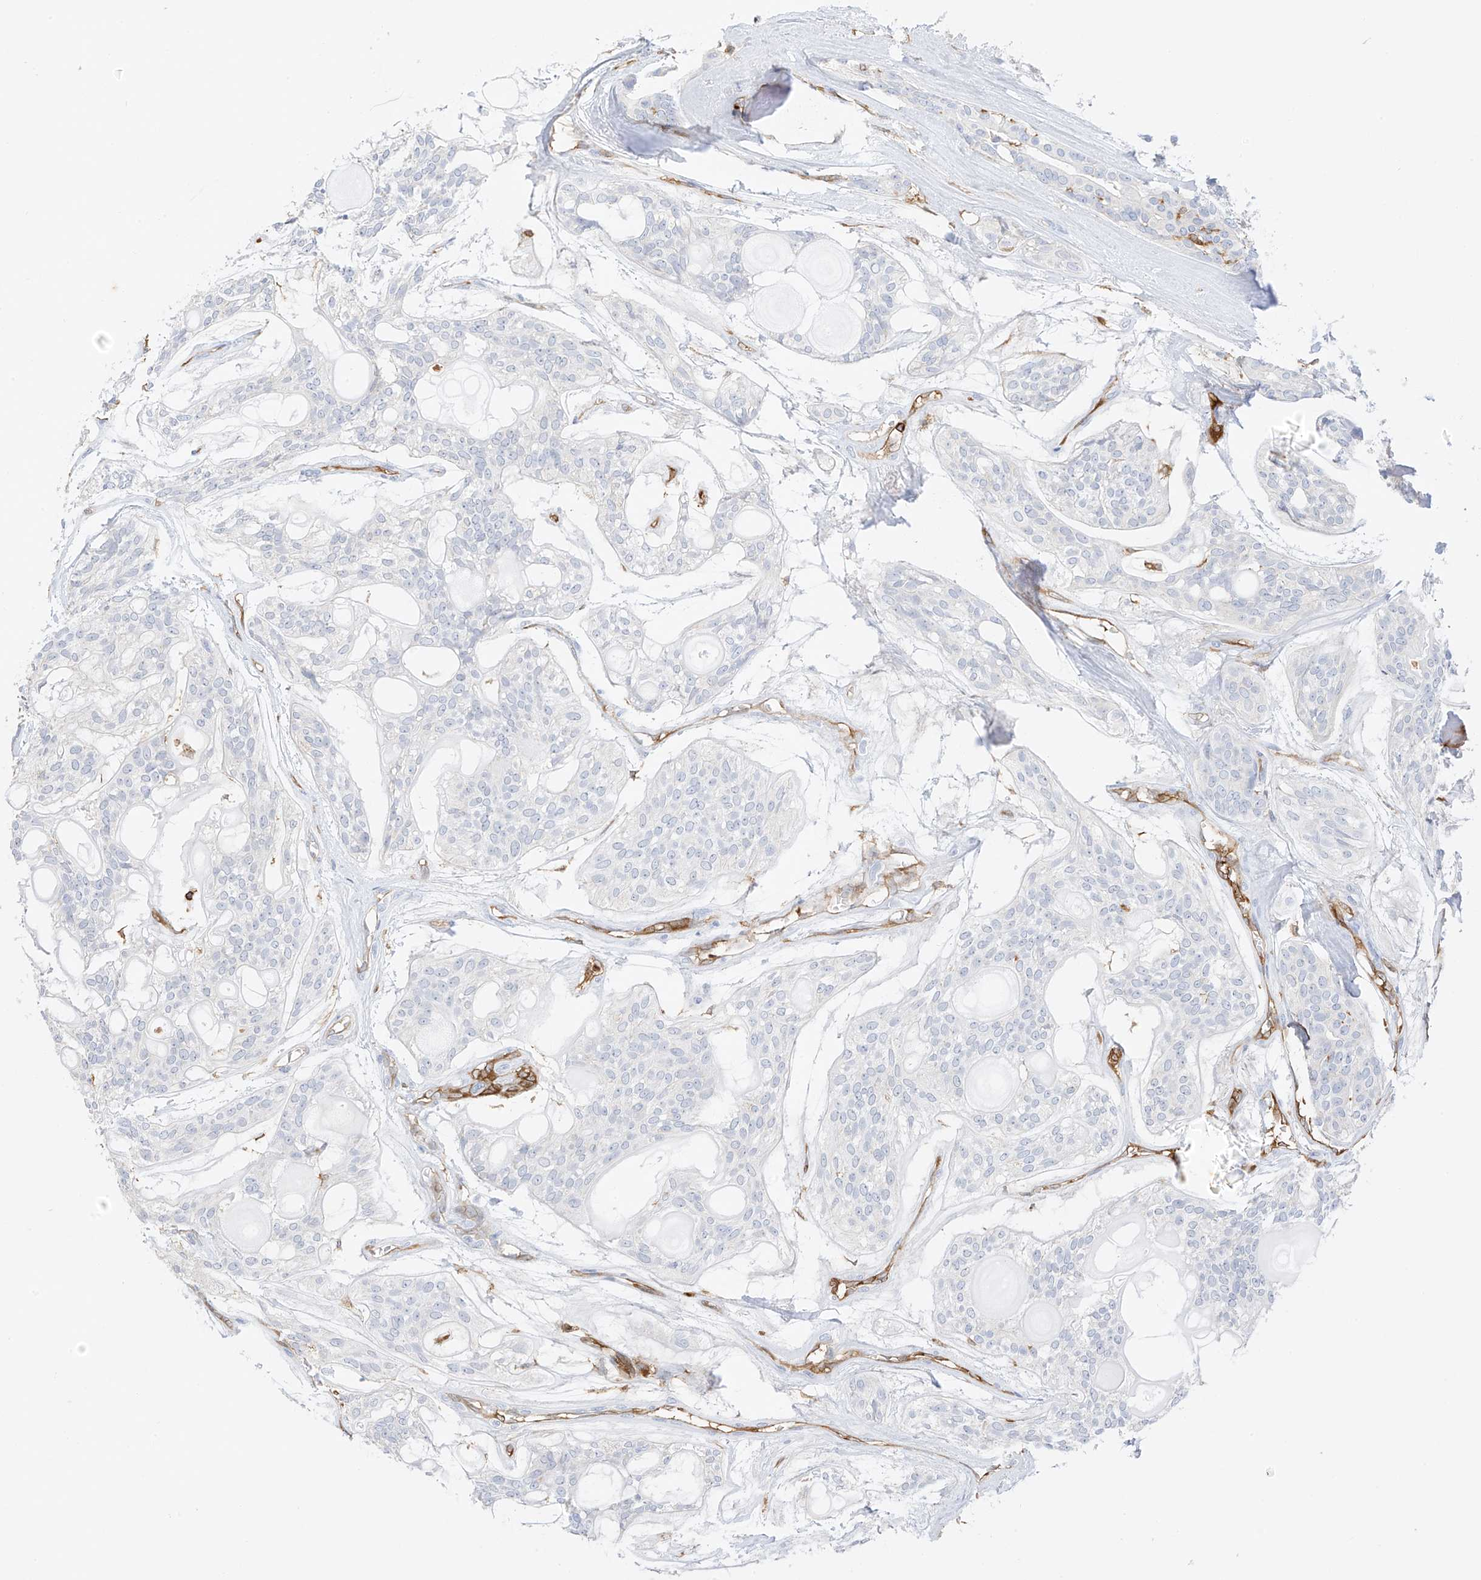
{"staining": {"intensity": "negative", "quantity": "none", "location": "none"}, "tissue": "head and neck cancer", "cell_type": "Tumor cells", "image_type": "cancer", "snomed": [{"axis": "morphology", "description": "Adenocarcinoma, NOS"}, {"axis": "topography", "description": "Head-Neck"}], "caption": "IHC of head and neck adenocarcinoma demonstrates no expression in tumor cells.", "gene": "ARHGAP25", "patient": {"sex": "male", "age": 66}}